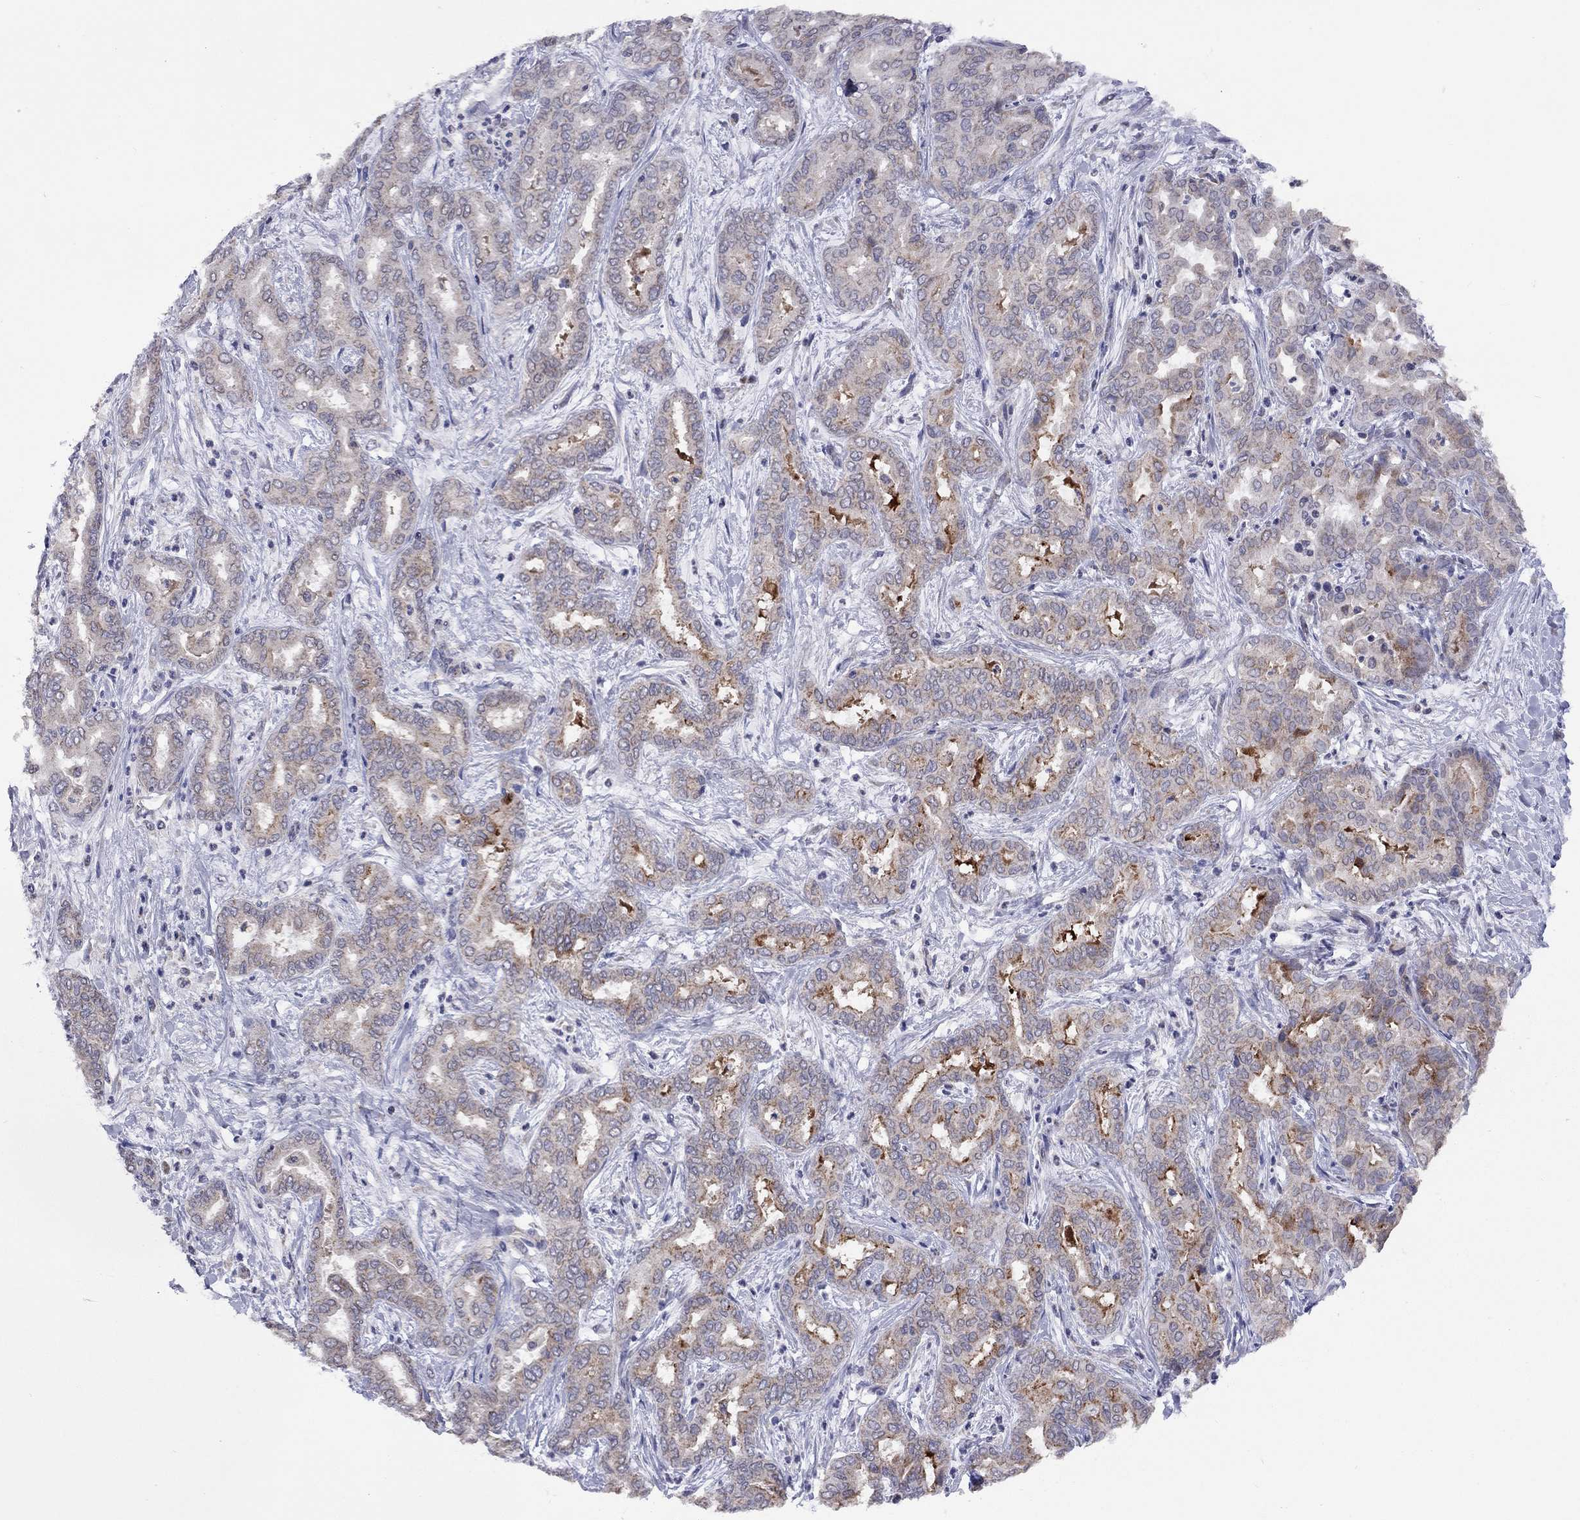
{"staining": {"intensity": "strong", "quantity": "<25%", "location": "cytoplasmic/membranous"}, "tissue": "liver cancer", "cell_type": "Tumor cells", "image_type": "cancer", "snomed": [{"axis": "morphology", "description": "Cholangiocarcinoma"}, {"axis": "topography", "description": "Liver"}], "caption": "Protein expression by immunohistochemistry shows strong cytoplasmic/membranous positivity in approximately <25% of tumor cells in liver cholangiocarcinoma. The staining was performed using DAB to visualize the protein expression in brown, while the nuclei were stained in blue with hematoxylin (Magnification: 20x).", "gene": "NDUFB1", "patient": {"sex": "female", "age": 64}}